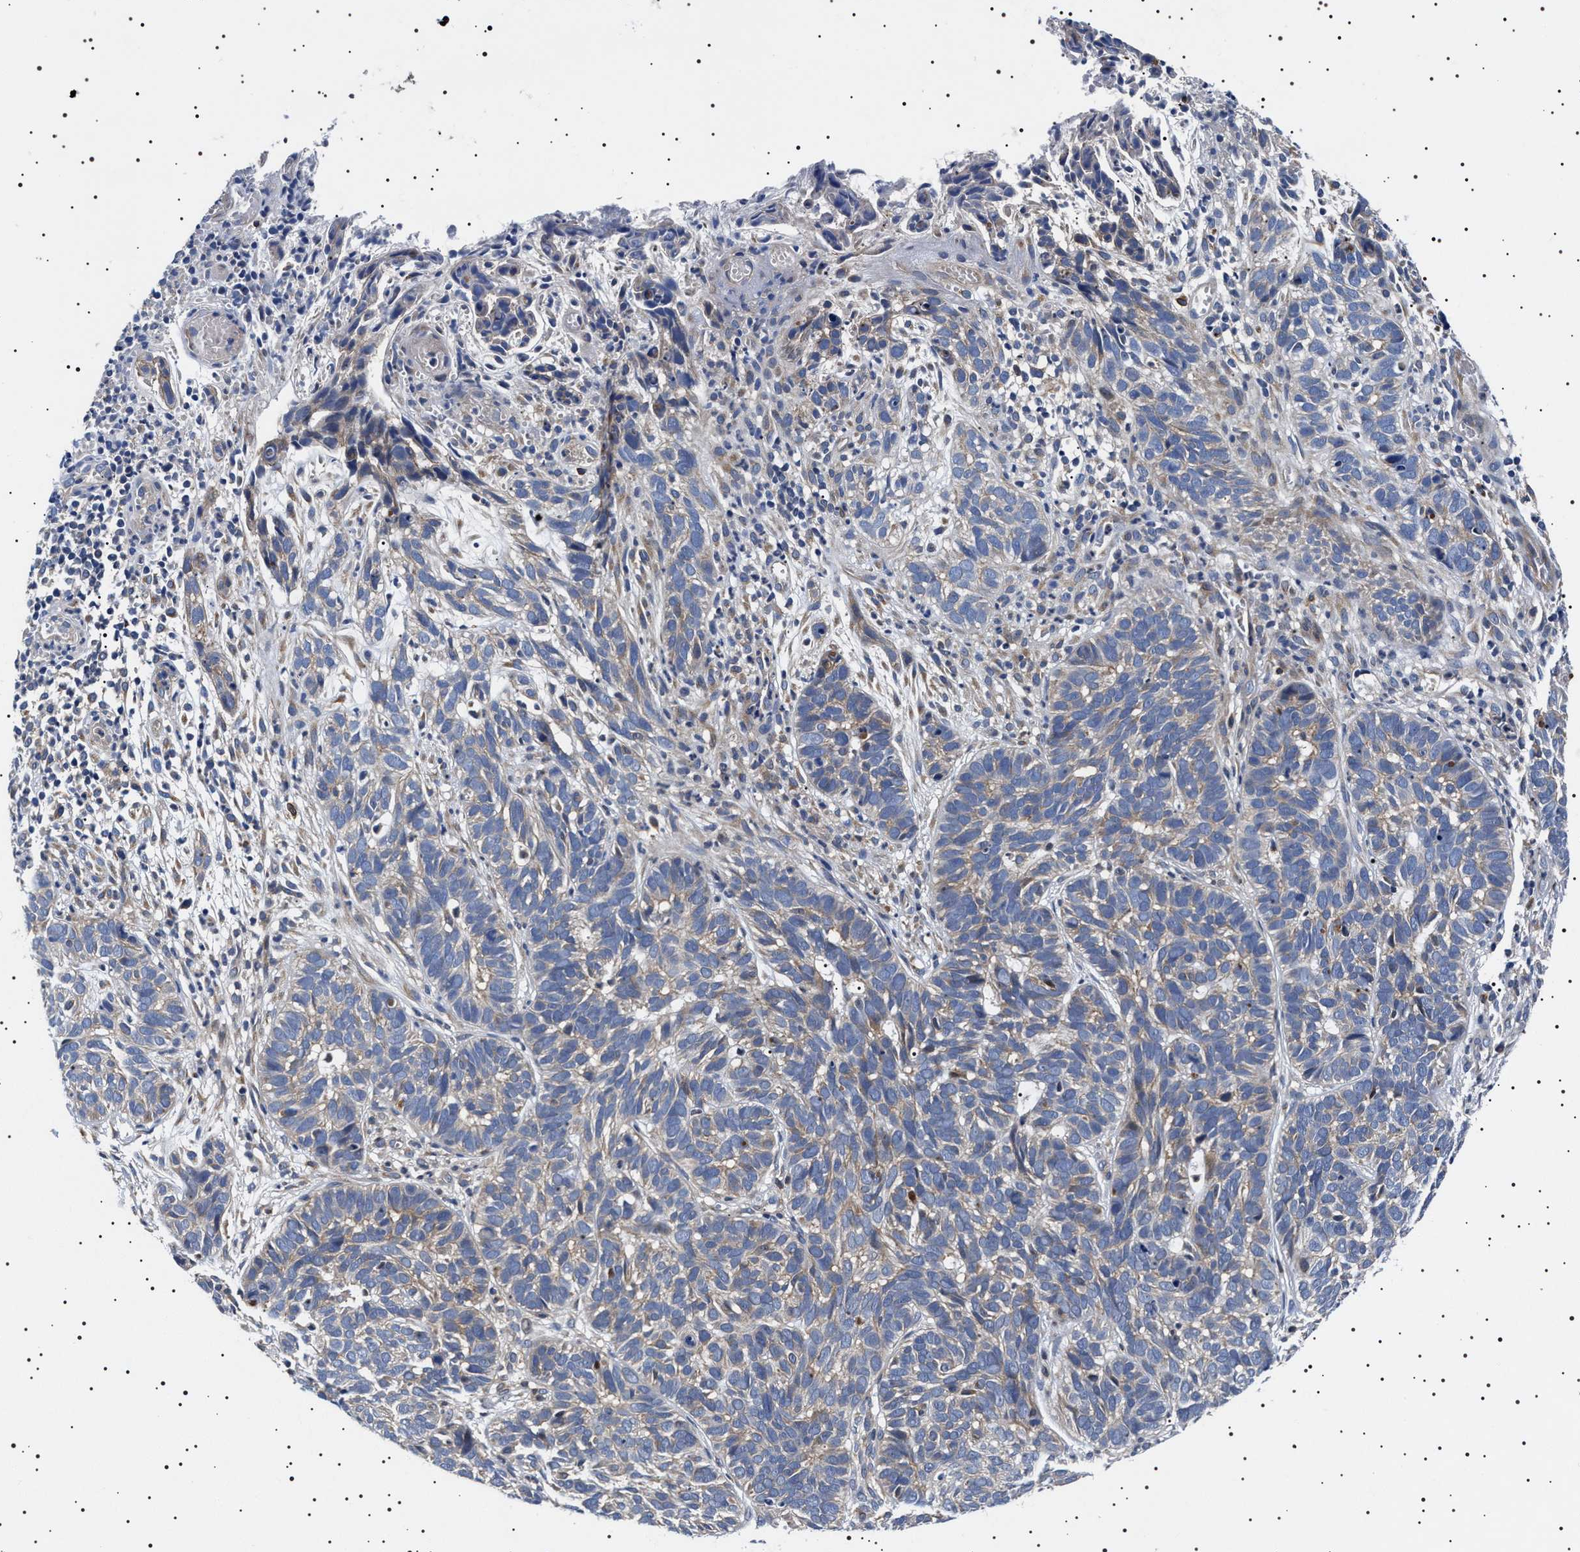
{"staining": {"intensity": "weak", "quantity": "<25%", "location": "cytoplasmic/membranous"}, "tissue": "skin cancer", "cell_type": "Tumor cells", "image_type": "cancer", "snomed": [{"axis": "morphology", "description": "Basal cell carcinoma"}, {"axis": "topography", "description": "Skin"}], "caption": "The image shows no significant positivity in tumor cells of skin cancer. (Stains: DAB (3,3'-diaminobenzidine) immunohistochemistry (IHC) with hematoxylin counter stain, Microscopy: brightfield microscopy at high magnification).", "gene": "SLC4A7", "patient": {"sex": "male", "age": 87}}